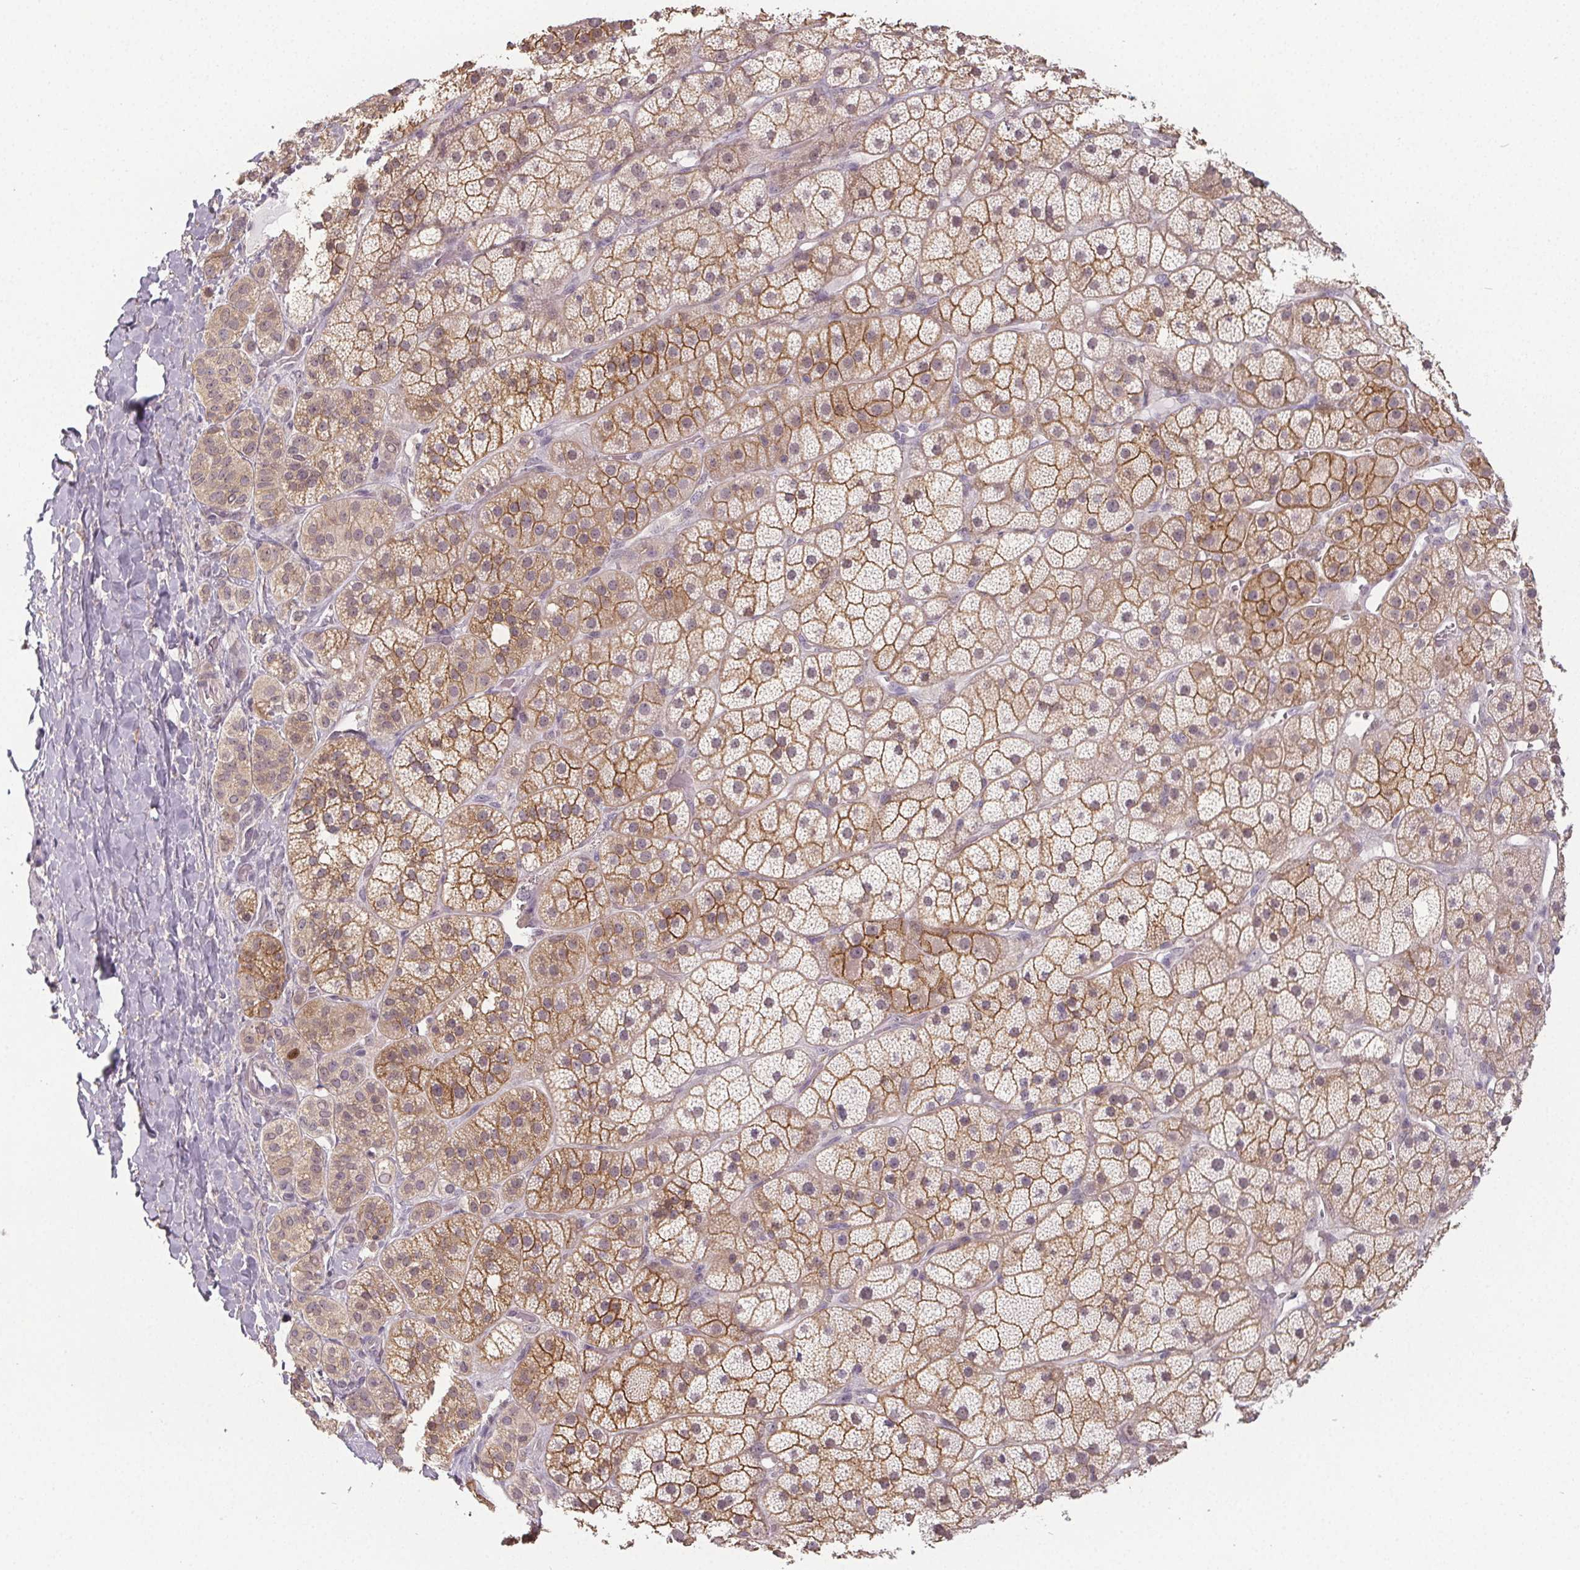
{"staining": {"intensity": "moderate", "quantity": ">75%", "location": "cytoplasmic/membranous"}, "tissue": "adrenal gland", "cell_type": "Glandular cells", "image_type": "normal", "snomed": [{"axis": "morphology", "description": "Normal tissue, NOS"}, {"axis": "topography", "description": "Adrenal gland"}], "caption": "Protein expression analysis of normal adrenal gland demonstrates moderate cytoplasmic/membranous expression in about >75% of glandular cells.", "gene": "SLC26A2", "patient": {"sex": "male", "age": 57}}